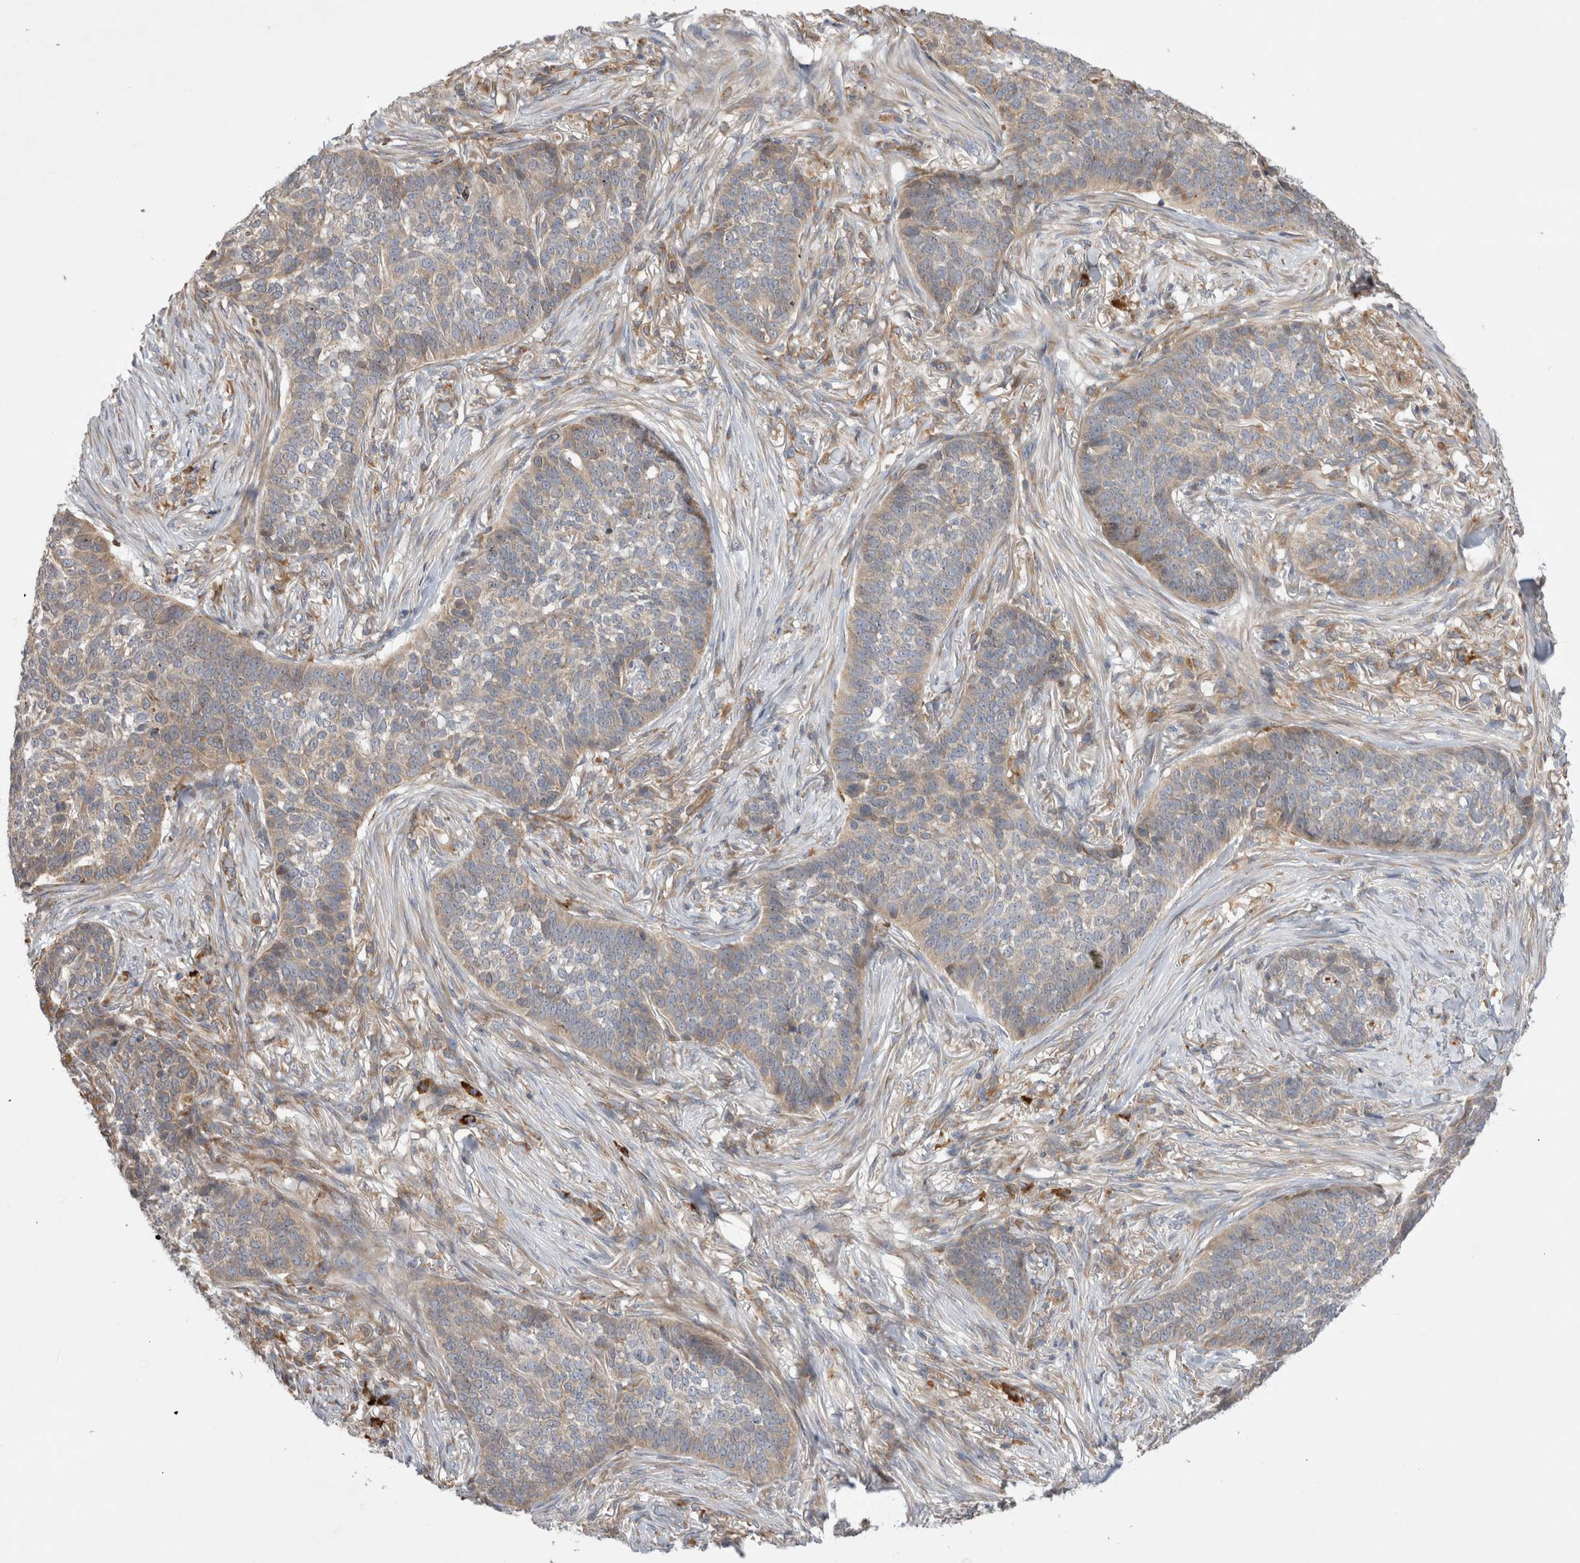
{"staining": {"intensity": "weak", "quantity": "<25%", "location": "cytoplasmic/membranous"}, "tissue": "skin cancer", "cell_type": "Tumor cells", "image_type": "cancer", "snomed": [{"axis": "morphology", "description": "Basal cell carcinoma"}, {"axis": "topography", "description": "Skin"}], "caption": "IHC photomicrograph of human basal cell carcinoma (skin) stained for a protein (brown), which exhibits no staining in tumor cells.", "gene": "PDCD10", "patient": {"sex": "male", "age": 85}}